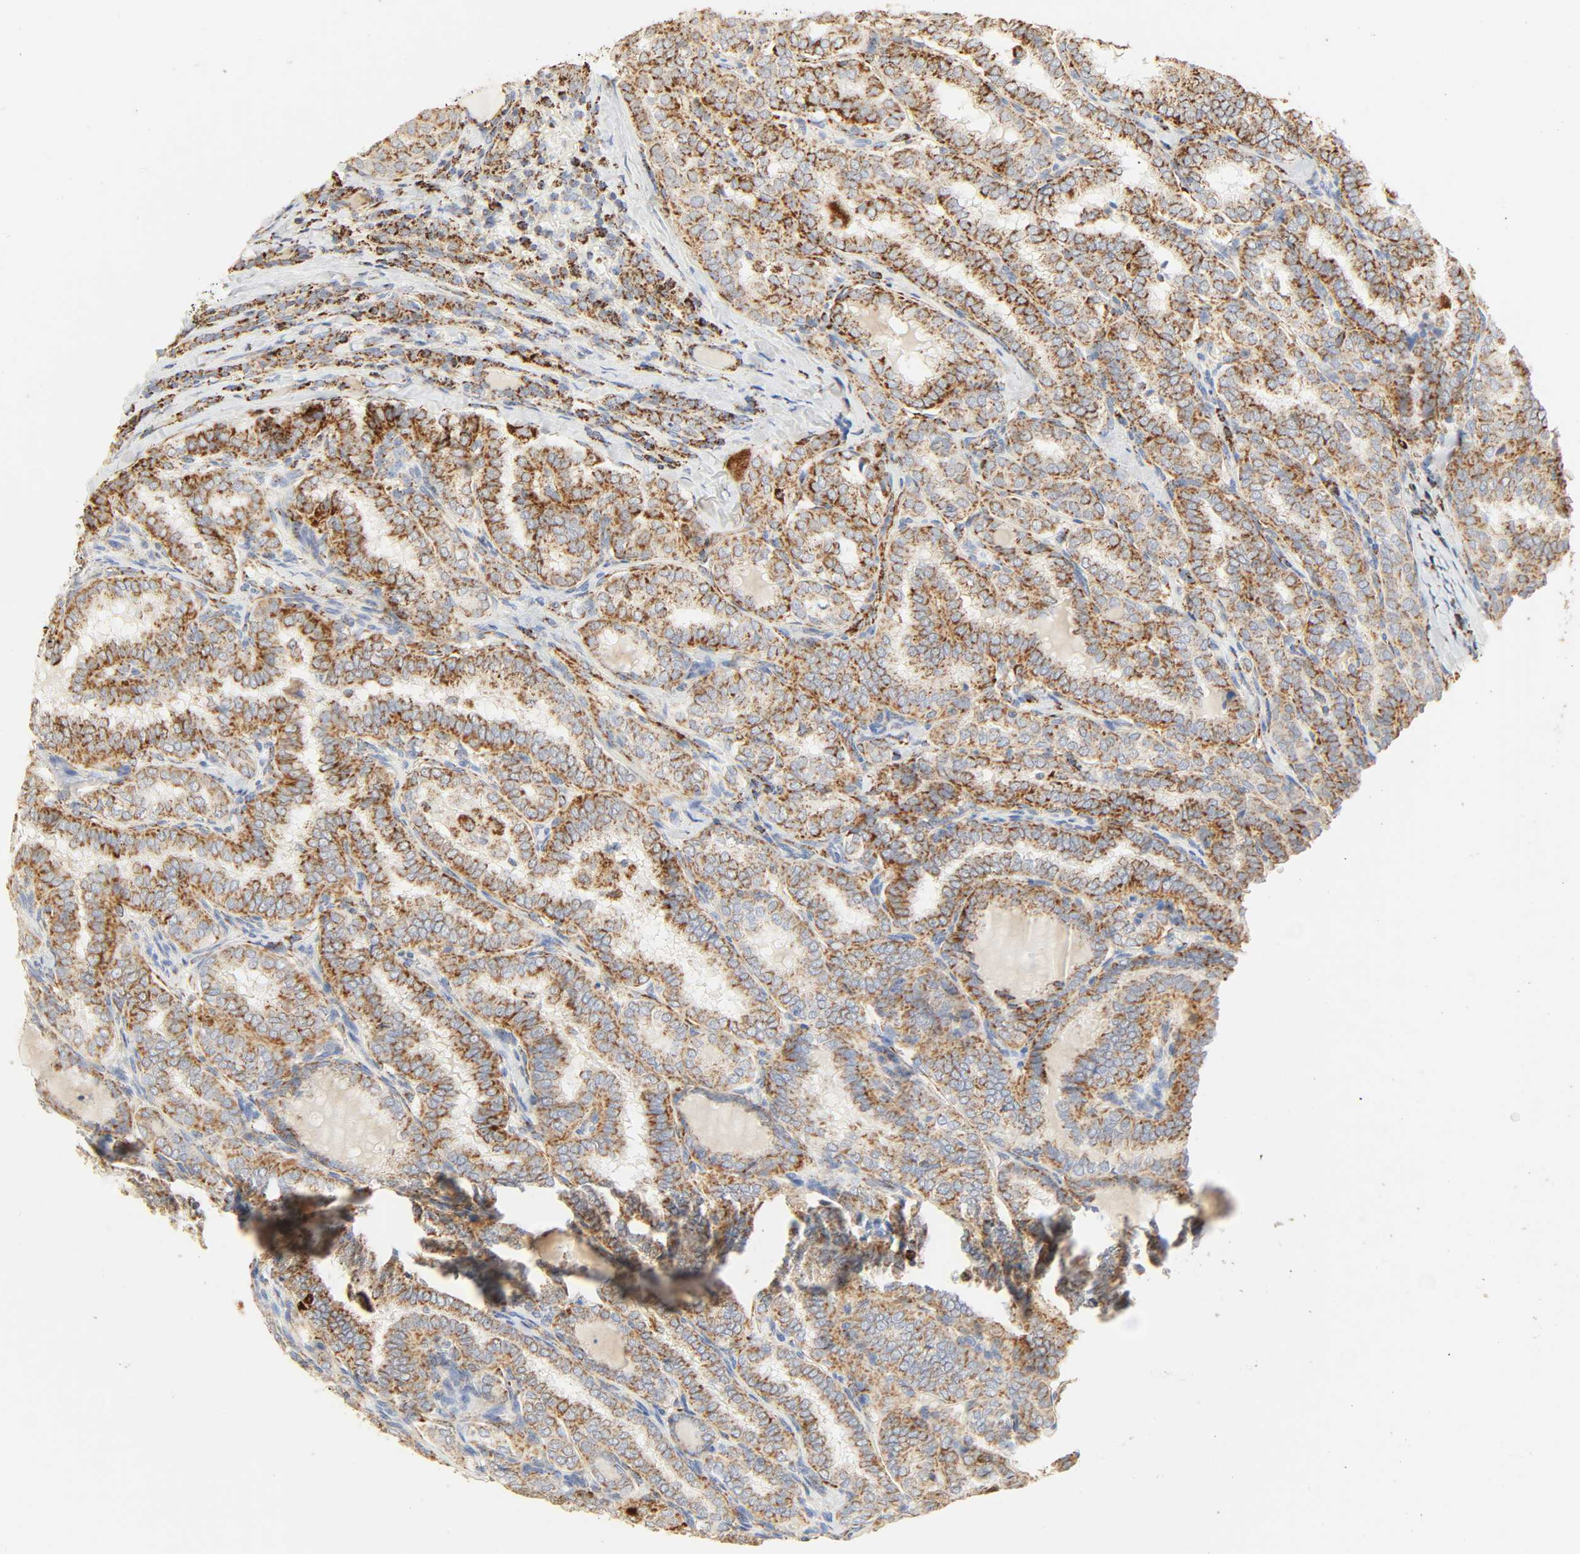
{"staining": {"intensity": "moderate", "quantity": ">75%", "location": "cytoplasmic/membranous"}, "tissue": "thyroid cancer", "cell_type": "Tumor cells", "image_type": "cancer", "snomed": [{"axis": "morphology", "description": "Papillary adenocarcinoma, NOS"}, {"axis": "topography", "description": "Thyroid gland"}], "caption": "Moderate cytoplasmic/membranous protein staining is identified in approximately >75% of tumor cells in thyroid papillary adenocarcinoma.", "gene": "ACAT1", "patient": {"sex": "female", "age": 30}}